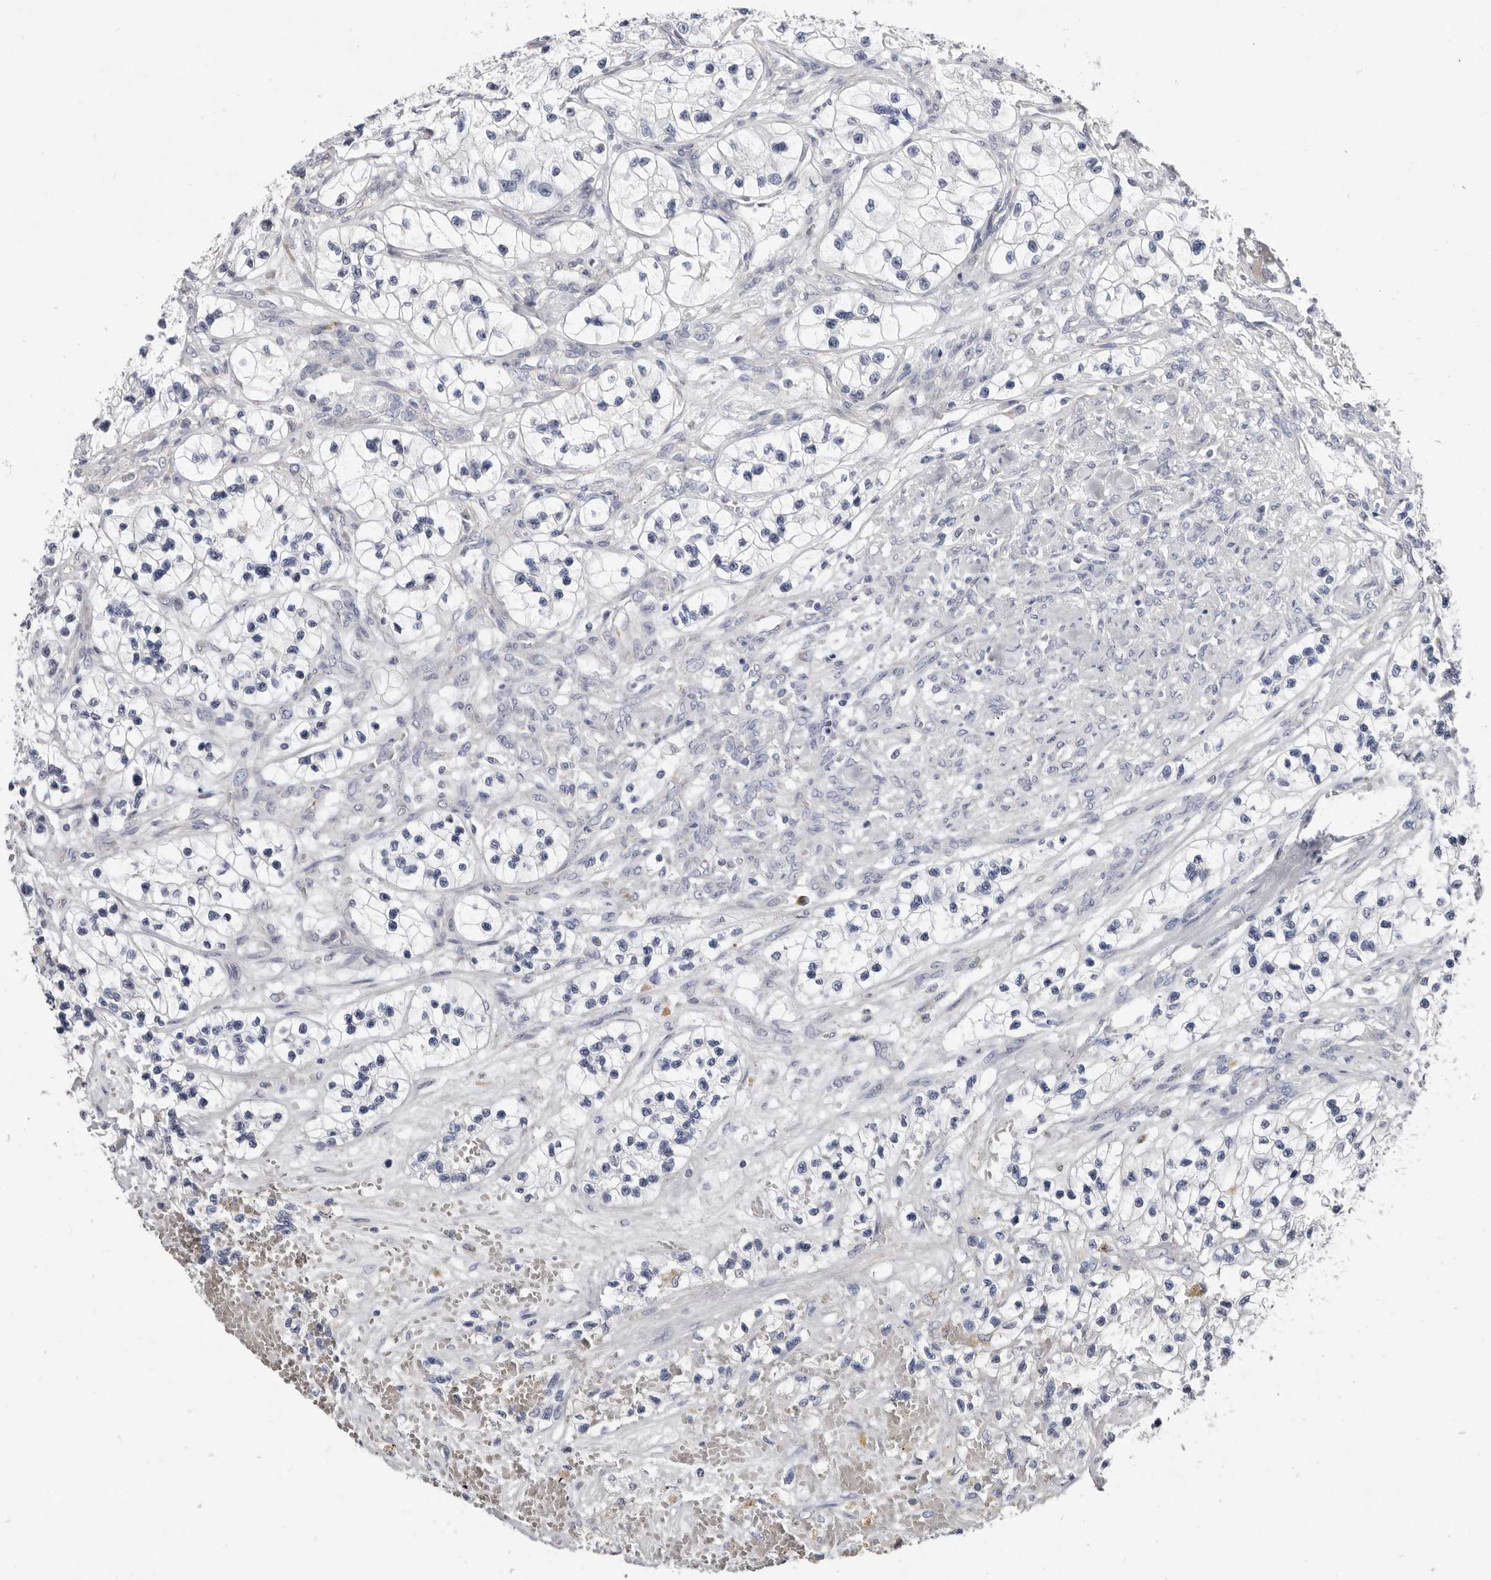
{"staining": {"intensity": "negative", "quantity": "none", "location": "none"}, "tissue": "renal cancer", "cell_type": "Tumor cells", "image_type": "cancer", "snomed": [{"axis": "morphology", "description": "Adenocarcinoma, NOS"}, {"axis": "topography", "description": "Kidney"}], "caption": "IHC micrograph of human renal cancer (adenocarcinoma) stained for a protein (brown), which reveals no positivity in tumor cells. The staining was performed using DAB to visualize the protein expression in brown, while the nuclei were stained in blue with hematoxylin (Magnification: 20x).", "gene": "RSPO2", "patient": {"sex": "female", "age": 57}}